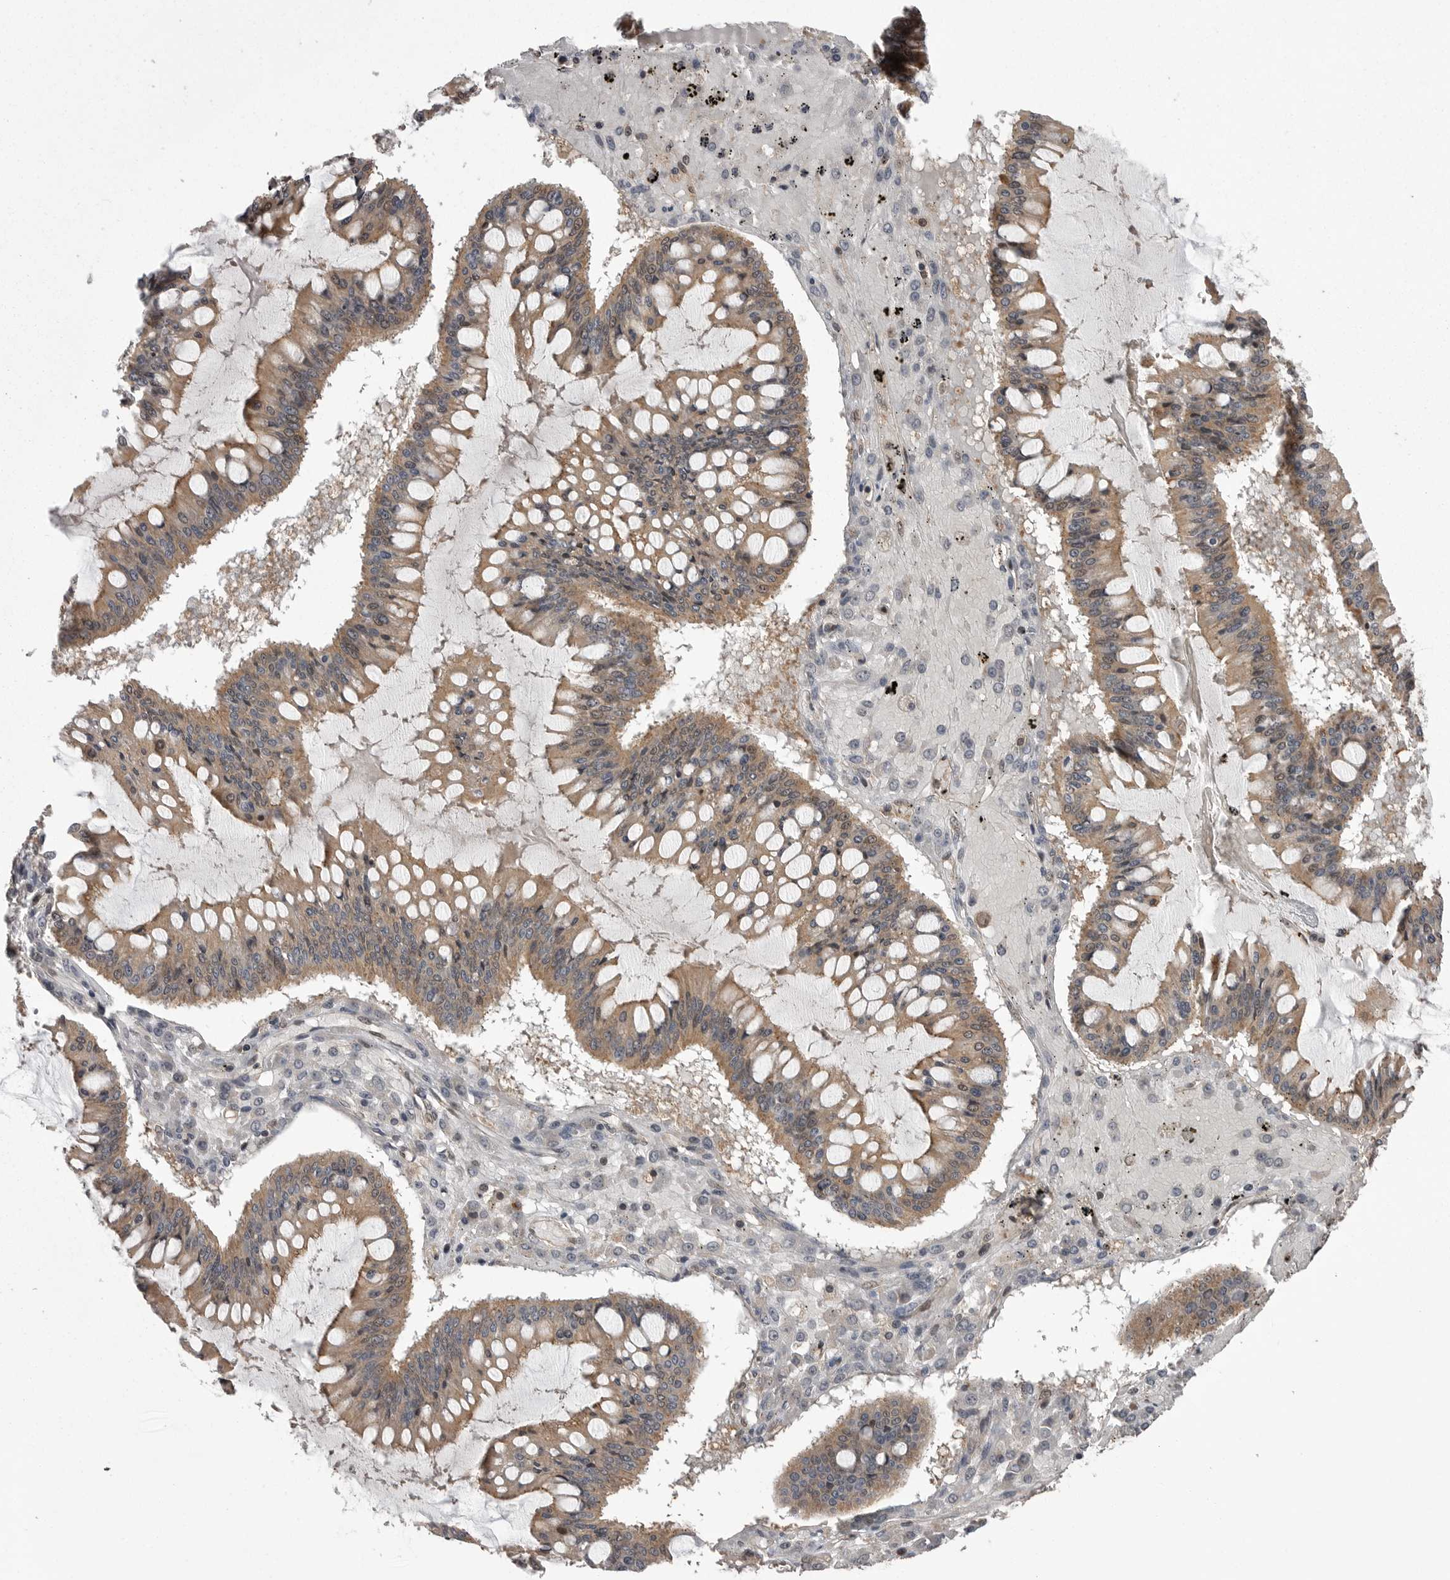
{"staining": {"intensity": "moderate", "quantity": ">75%", "location": "cytoplasmic/membranous"}, "tissue": "ovarian cancer", "cell_type": "Tumor cells", "image_type": "cancer", "snomed": [{"axis": "morphology", "description": "Cystadenocarcinoma, mucinous, NOS"}, {"axis": "topography", "description": "Ovary"}], "caption": "An IHC micrograph of neoplastic tissue is shown. Protein staining in brown highlights moderate cytoplasmic/membranous positivity in ovarian mucinous cystadenocarcinoma within tumor cells.", "gene": "AOAH", "patient": {"sex": "female", "age": 73}}